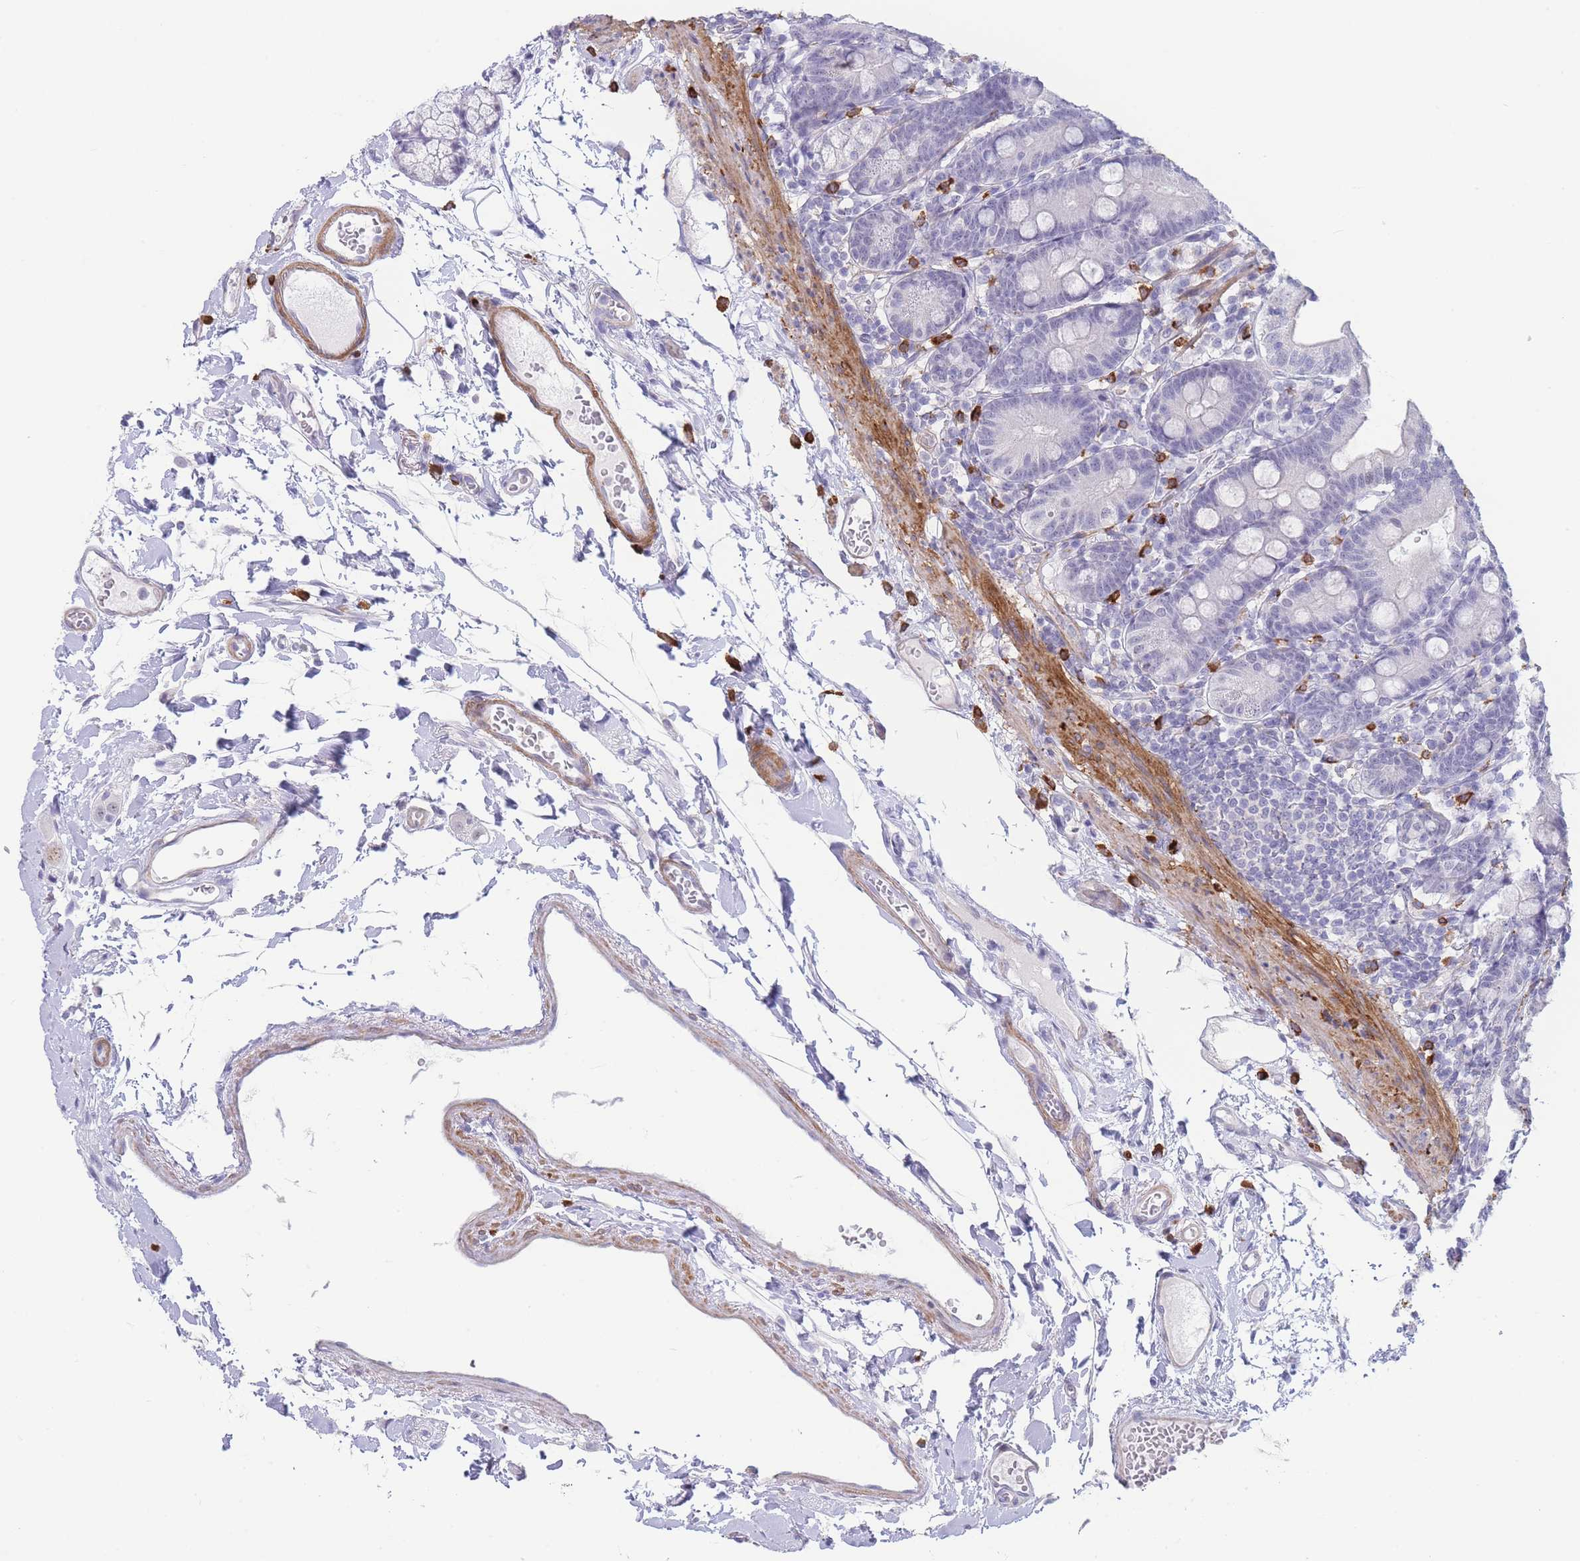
{"staining": {"intensity": "negative", "quantity": "none", "location": "none"}, "tissue": "duodenum", "cell_type": "Glandular cells", "image_type": "normal", "snomed": [{"axis": "morphology", "description": "Normal tissue, NOS"}, {"axis": "topography", "description": "Duodenum"}], "caption": "Duodenum stained for a protein using IHC exhibits no staining glandular cells.", "gene": "ASAP3", "patient": {"sex": "female", "age": 67}}